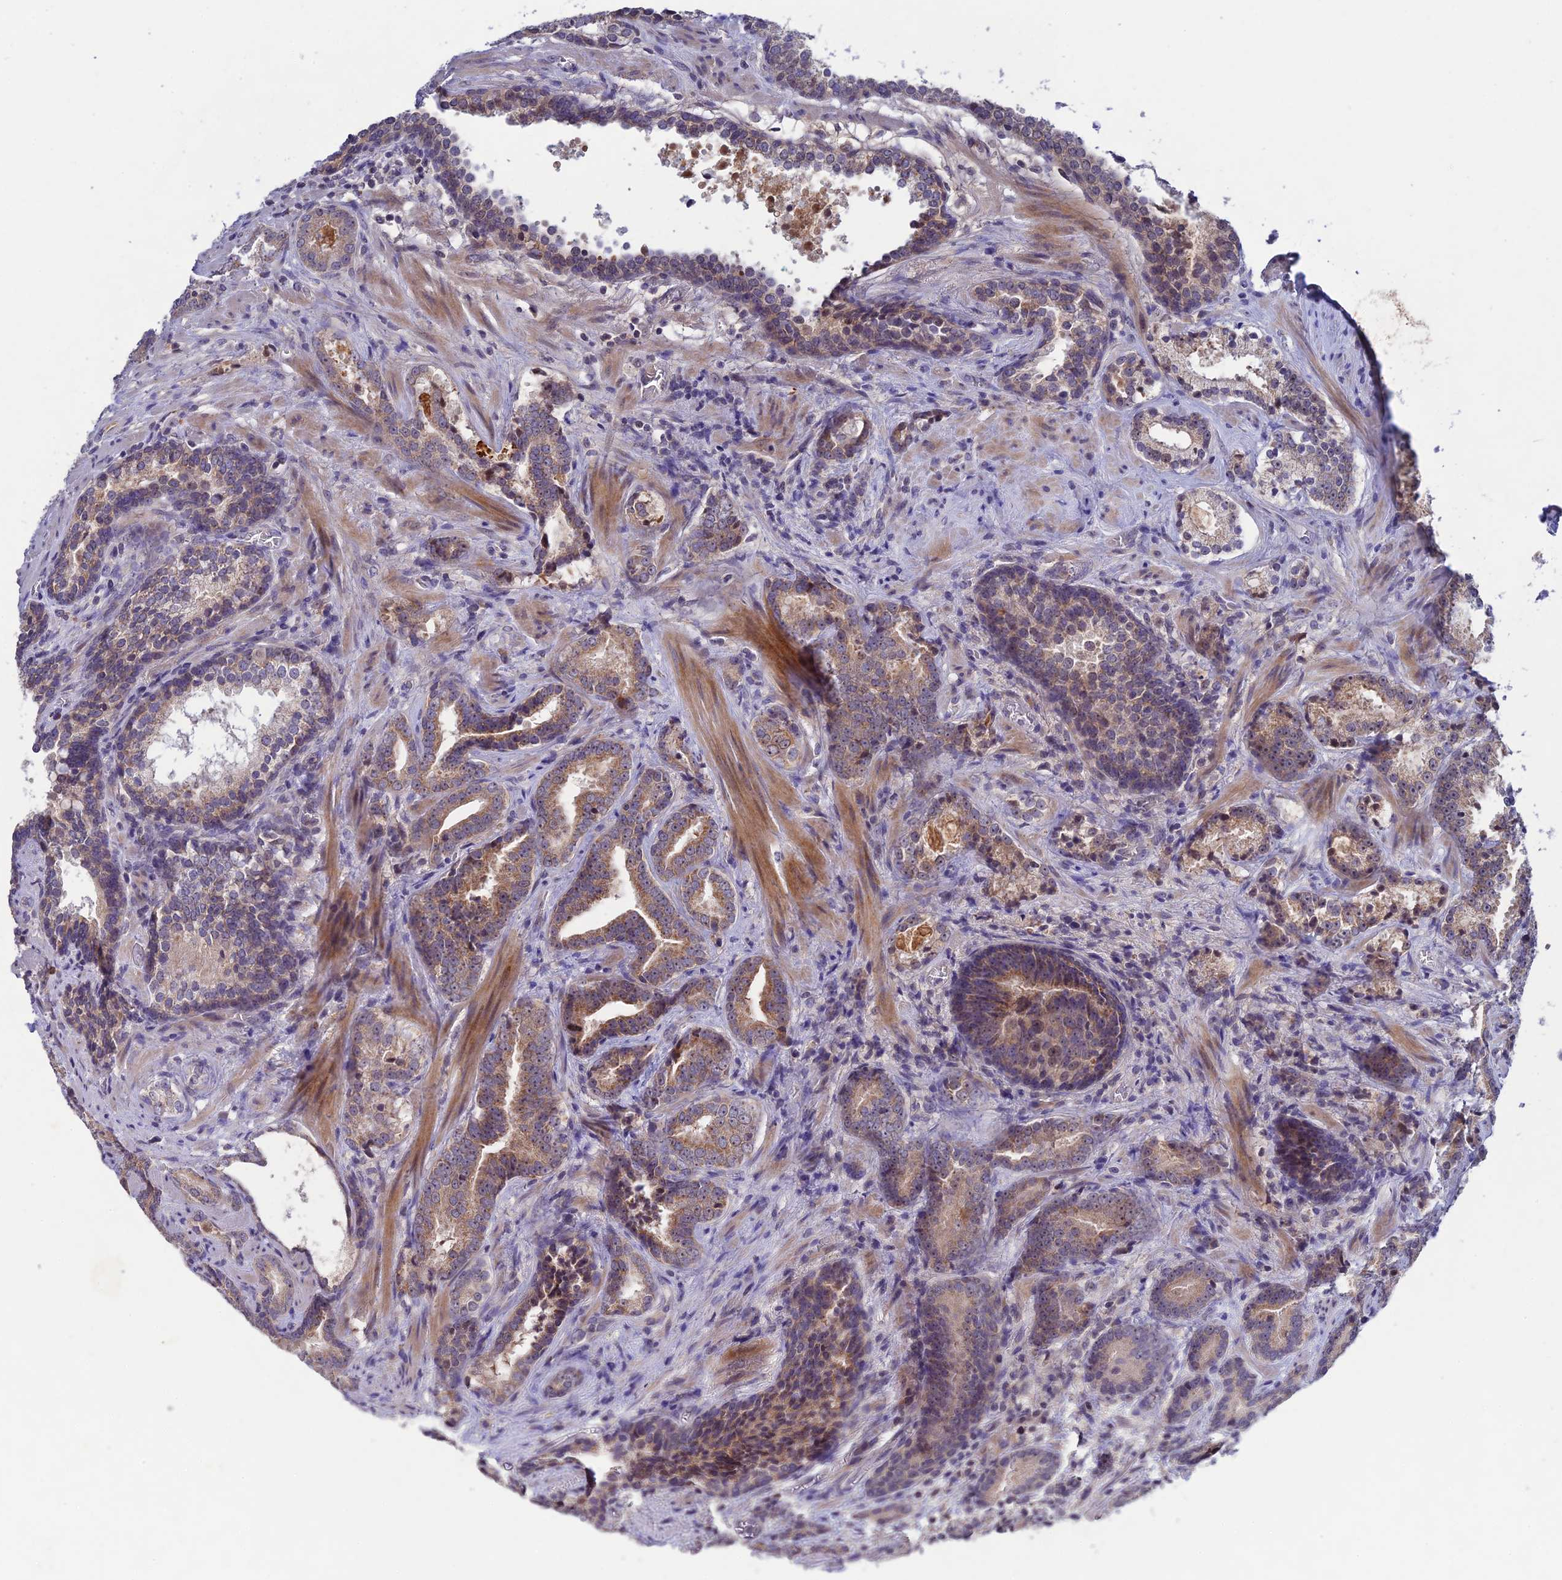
{"staining": {"intensity": "moderate", "quantity": ">75%", "location": "cytoplasmic/membranous"}, "tissue": "prostate cancer", "cell_type": "Tumor cells", "image_type": "cancer", "snomed": [{"axis": "morphology", "description": "Adenocarcinoma, Low grade"}, {"axis": "topography", "description": "Prostate"}], "caption": "Tumor cells exhibit medium levels of moderate cytoplasmic/membranous staining in approximately >75% of cells in prostate cancer (low-grade adenocarcinoma).", "gene": "CHST5", "patient": {"sex": "male", "age": 58}}